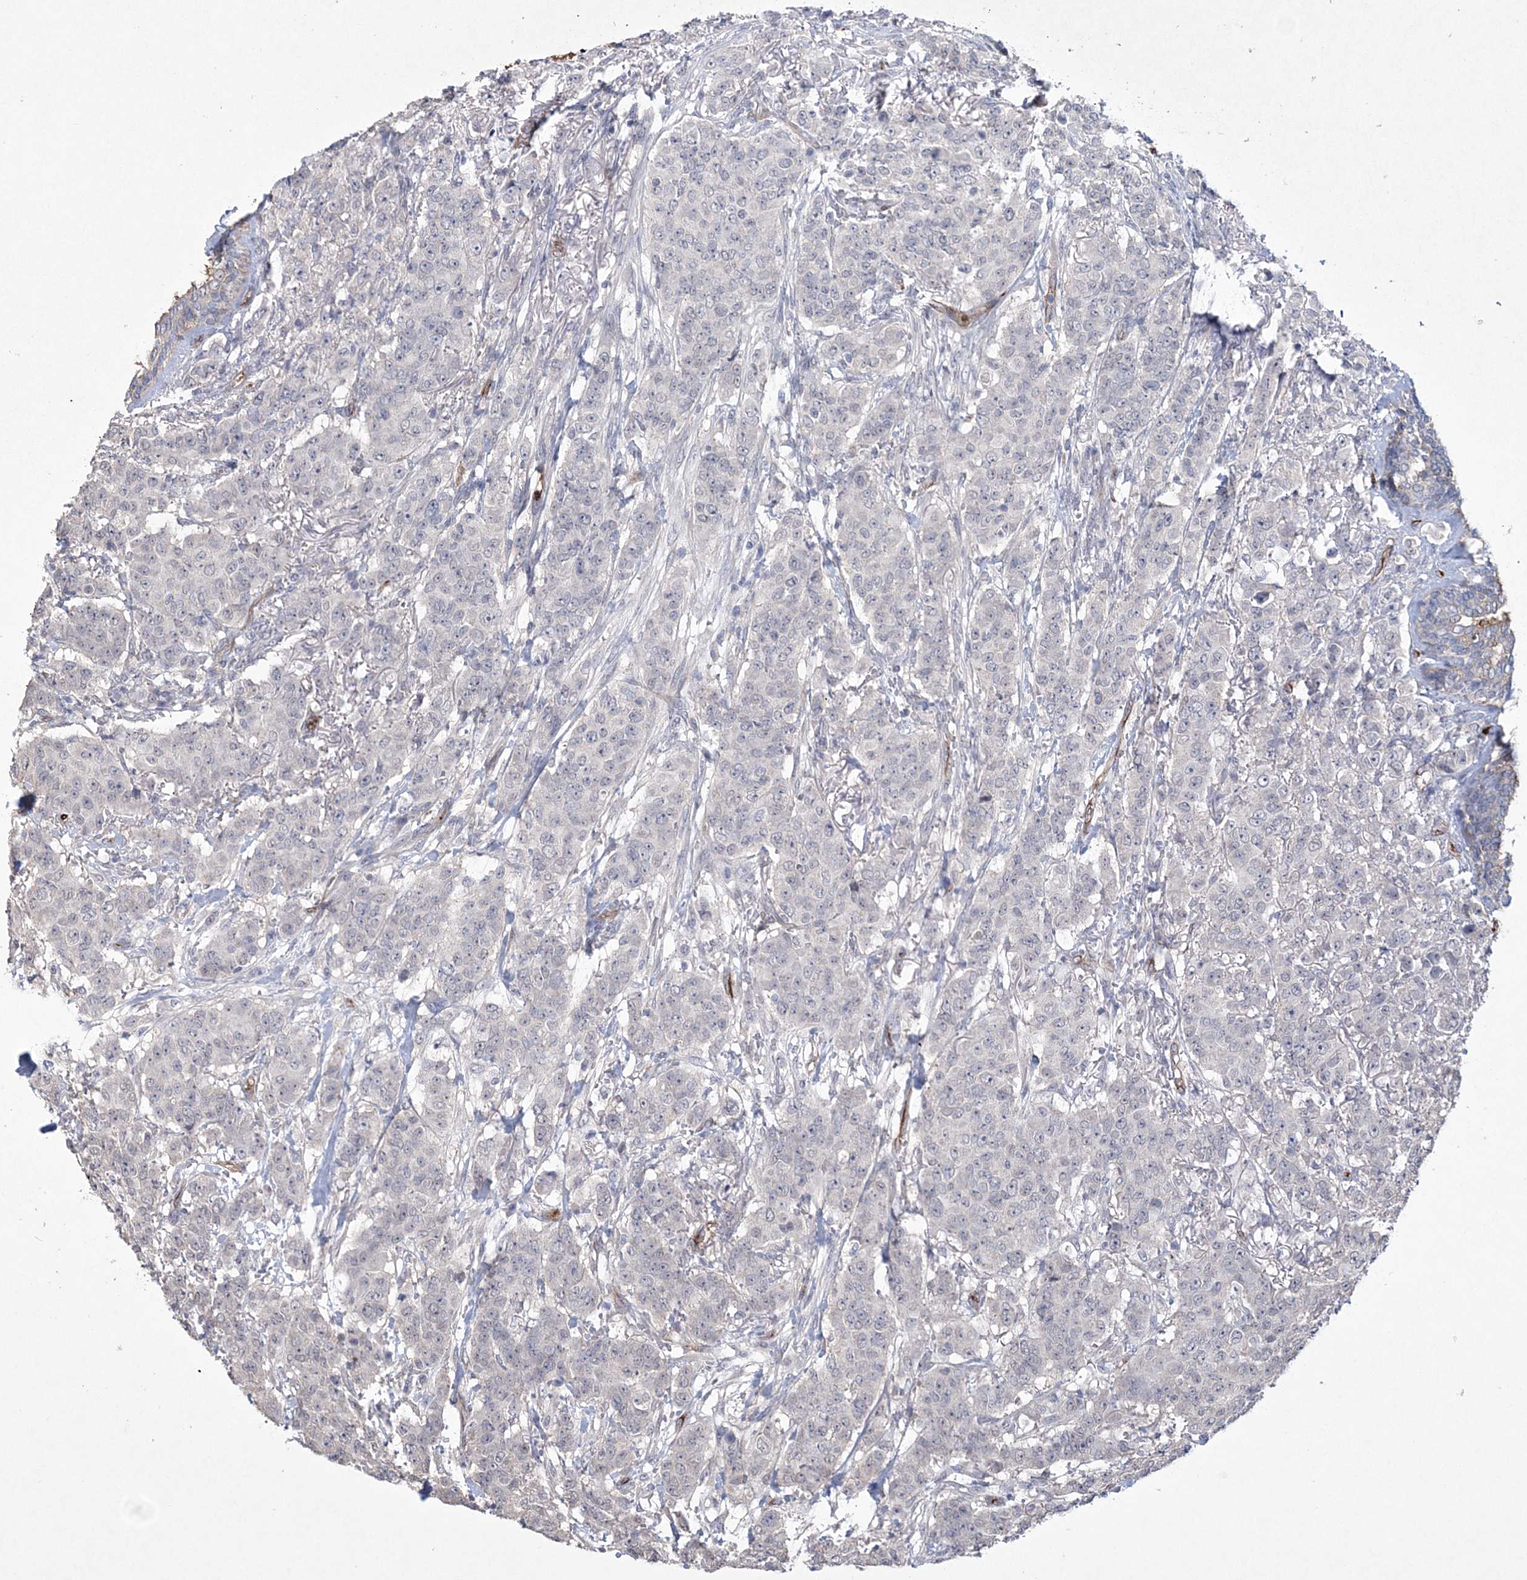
{"staining": {"intensity": "negative", "quantity": "none", "location": "none"}, "tissue": "breast cancer", "cell_type": "Tumor cells", "image_type": "cancer", "snomed": [{"axis": "morphology", "description": "Duct carcinoma"}, {"axis": "topography", "description": "Breast"}], "caption": "Tumor cells are negative for brown protein staining in breast invasive ductal carcinoma.", "gene": "DPCD", "patient": {"sex": "female", "age": 40}}